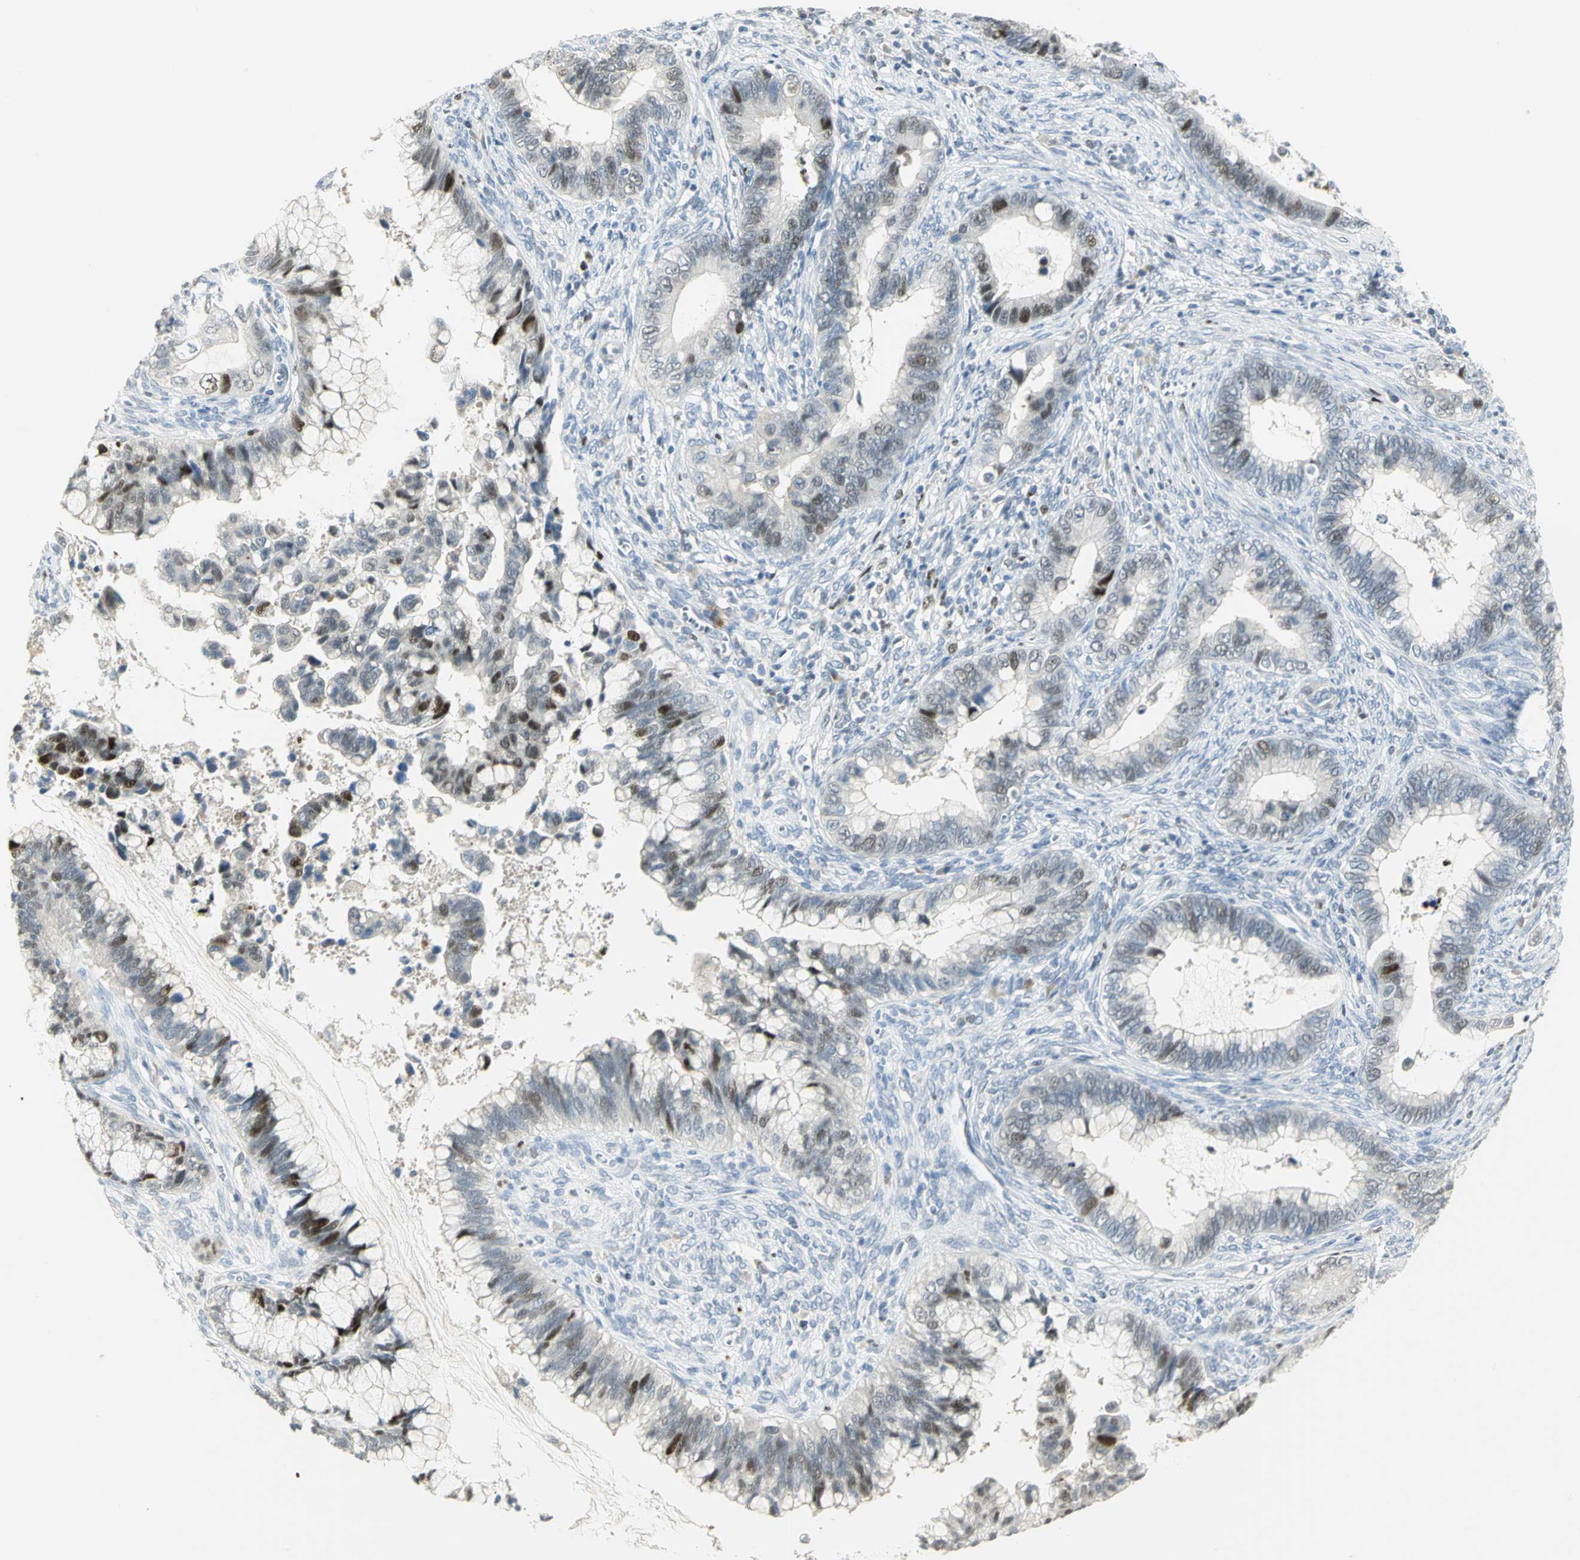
{"staining": {"intensity": "moderate", "quantity": "25%-75%", "location": "nuclear"}, "tissue": "cervical cancer", "cell_type": "Tumor cells", "image_type": "cancer", "snomed": [{"axis": "morphology", "description": "Adenocarcinoma, NOS"}, {"axis": "topography", "description": "Cervix"}], "caption": "Immunohistochemistry (IHC) of adenocarcinoma (cervical) exhibits medium levels of moderate nuclear expression in about 25%-75% of tumor cells.", "gene": "BCL6", "patient": {"sex": "female", "age": 44}}